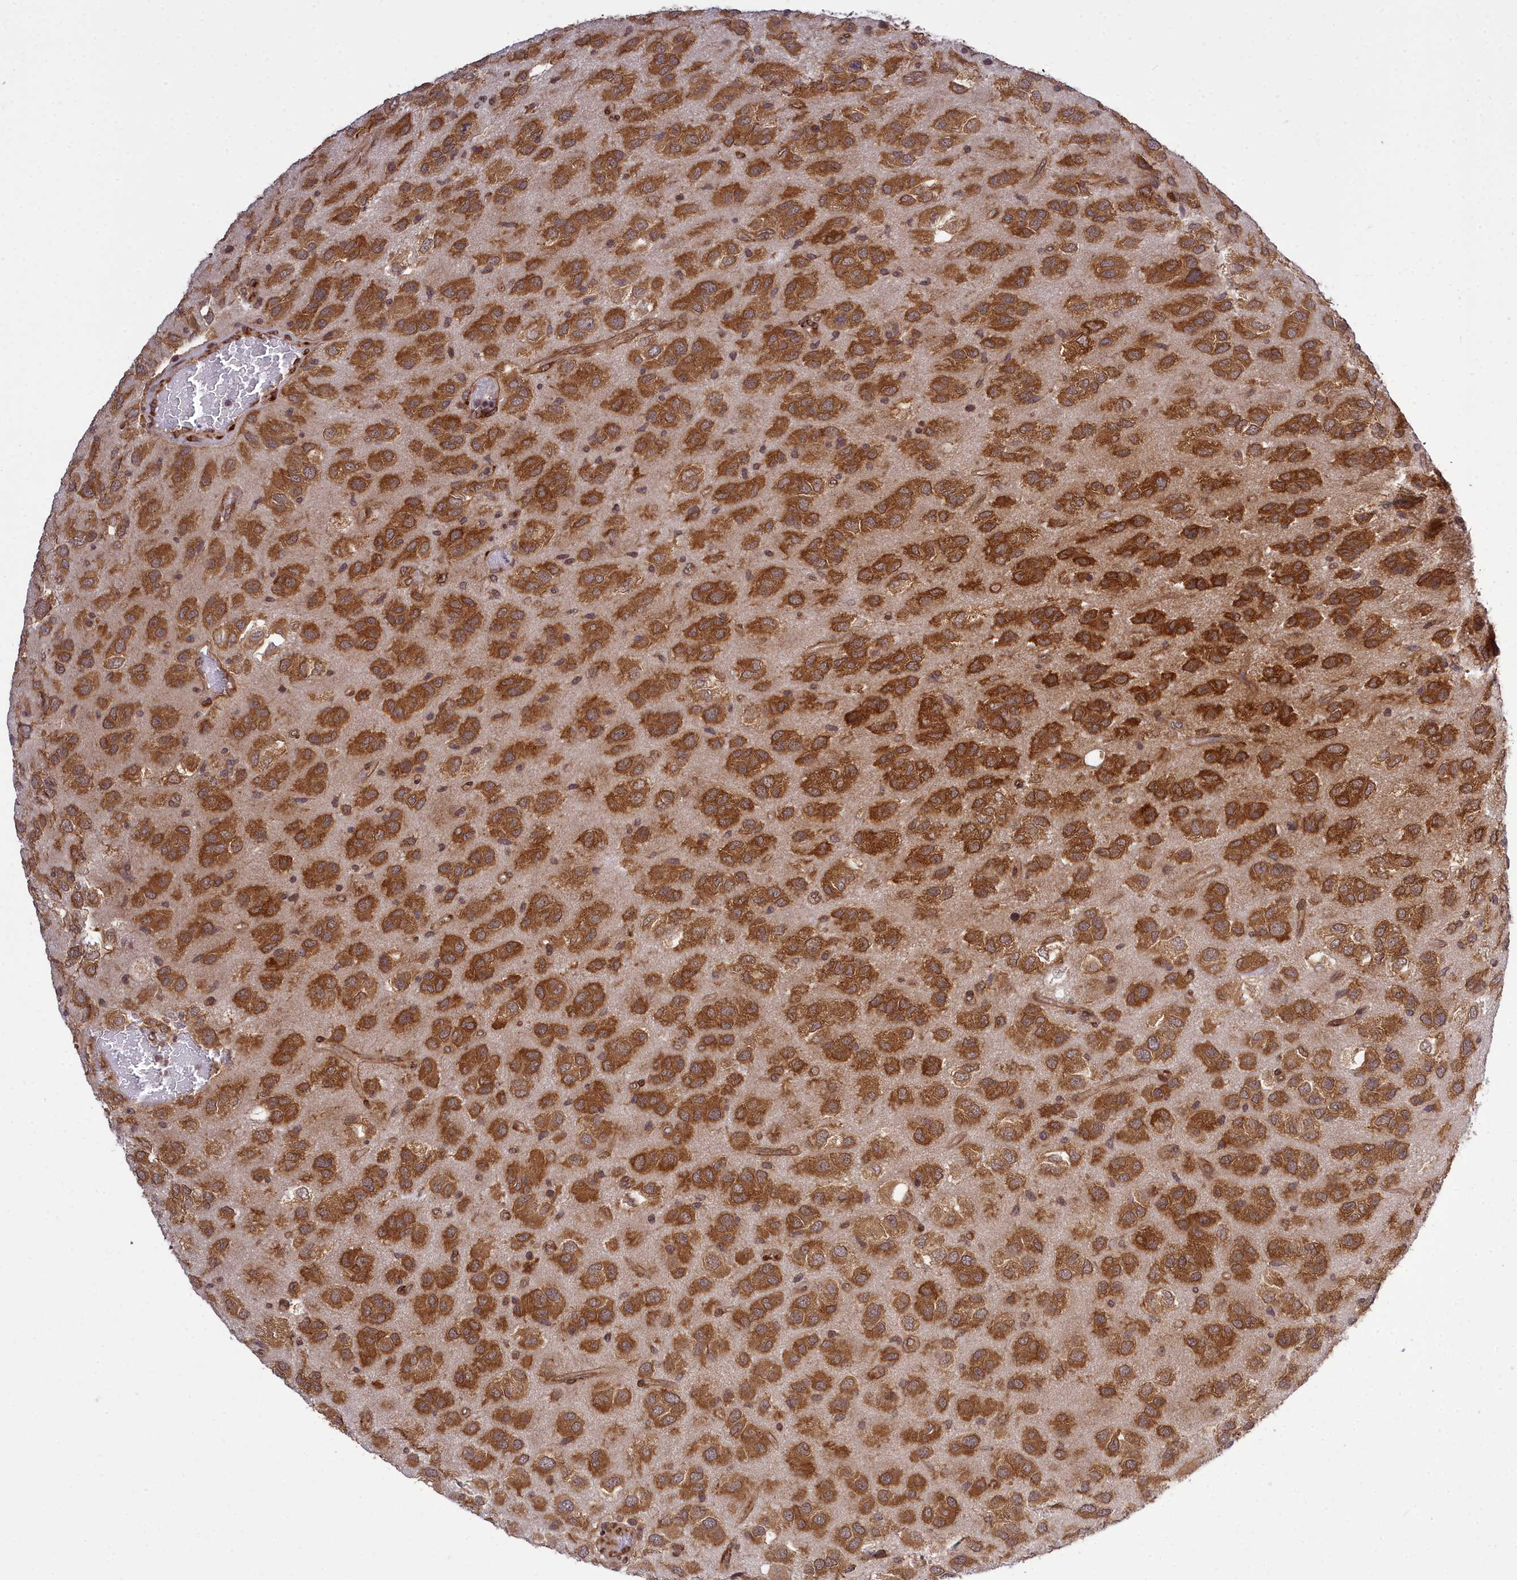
{"staining": {"intensity": "strong", "quantity": ">75%", "location": "cytoplasmic/membranous"}, "tissue": "glioma", "cell_type": "Tumor cells", "image_type": "cancer", "snomed": [{"axis": "morphology", "description": "Glioma, malignant, Low grade"}, {"axis": "topography", "description": "Brain"}], "caption": "A high amount of strong cytoplasmic/membranous staining is seen in about >75% of tumor cells in low-grade glioma (malignant) tissue.", "gene": "DHCR7", "patient": {"sex": "male", "age": 66}}